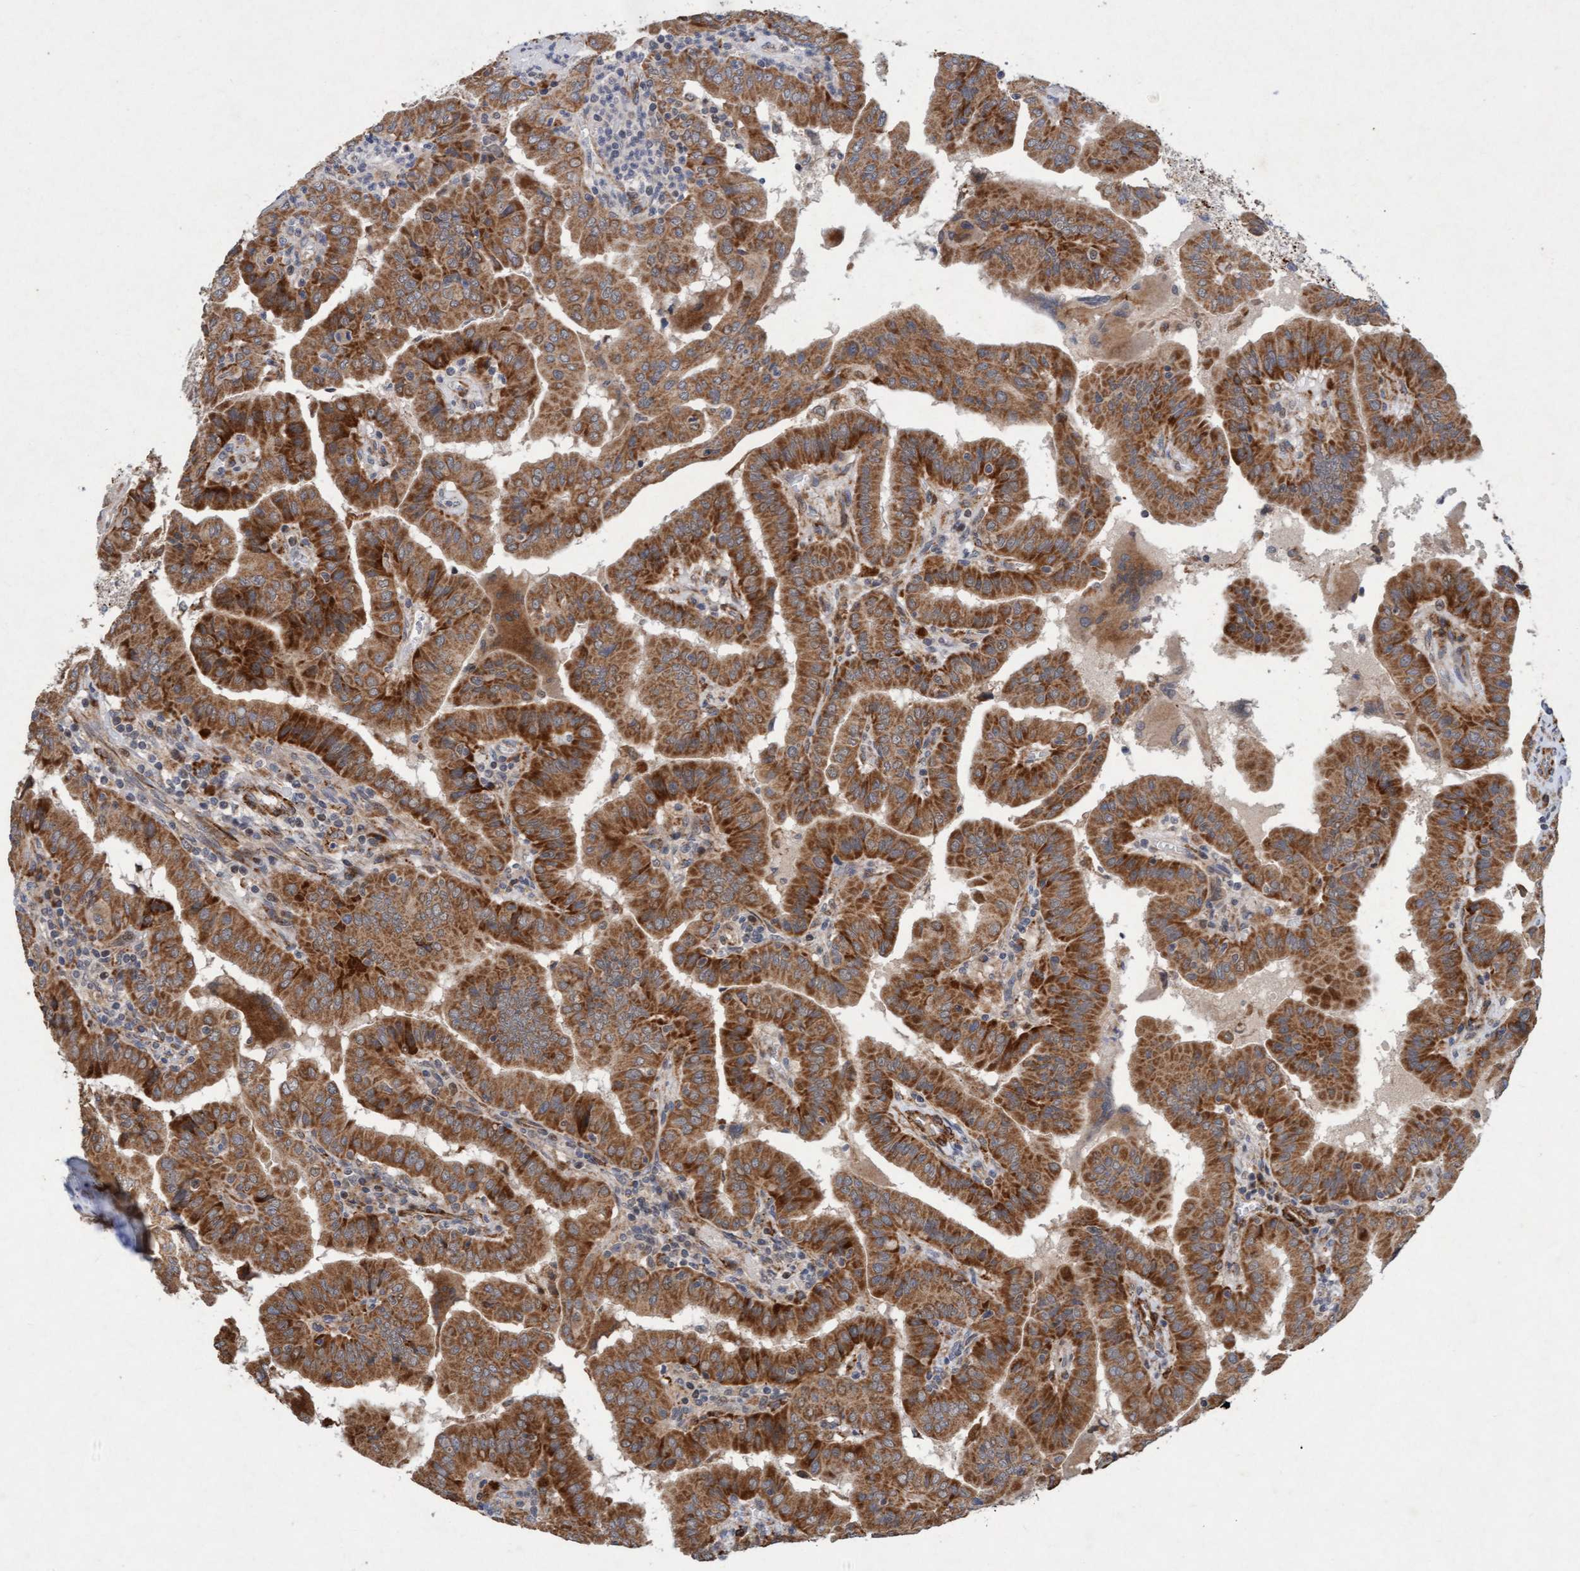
{"staining": {"intensity": "moderate", "quantity": ">75%", "location": "cytoplasmic/membranous"}, "tissue": "thyroid cancer", "cell_type": "Tumor cells", "image_type": "cancer", "snomed": [{"axis": "morphology", "description": "Papillary adenocarcinoma, NOS"}, {"axis": "topography", "description": "Thyroid gland"}], "caption": "Moderate cytoplasmic/membranous protein staining is appreciated in approximately >75% of tumor cells in thyroid papillary adenocarcinoma. The protein is stained brown, and the nuclei are stained in blue (DAB (3,3'-diaminobenzidine) IHC with brightfield microscopy, high magnification).", "gene": "TMEM70", "patient": {"sex": "male", "age": 33}}